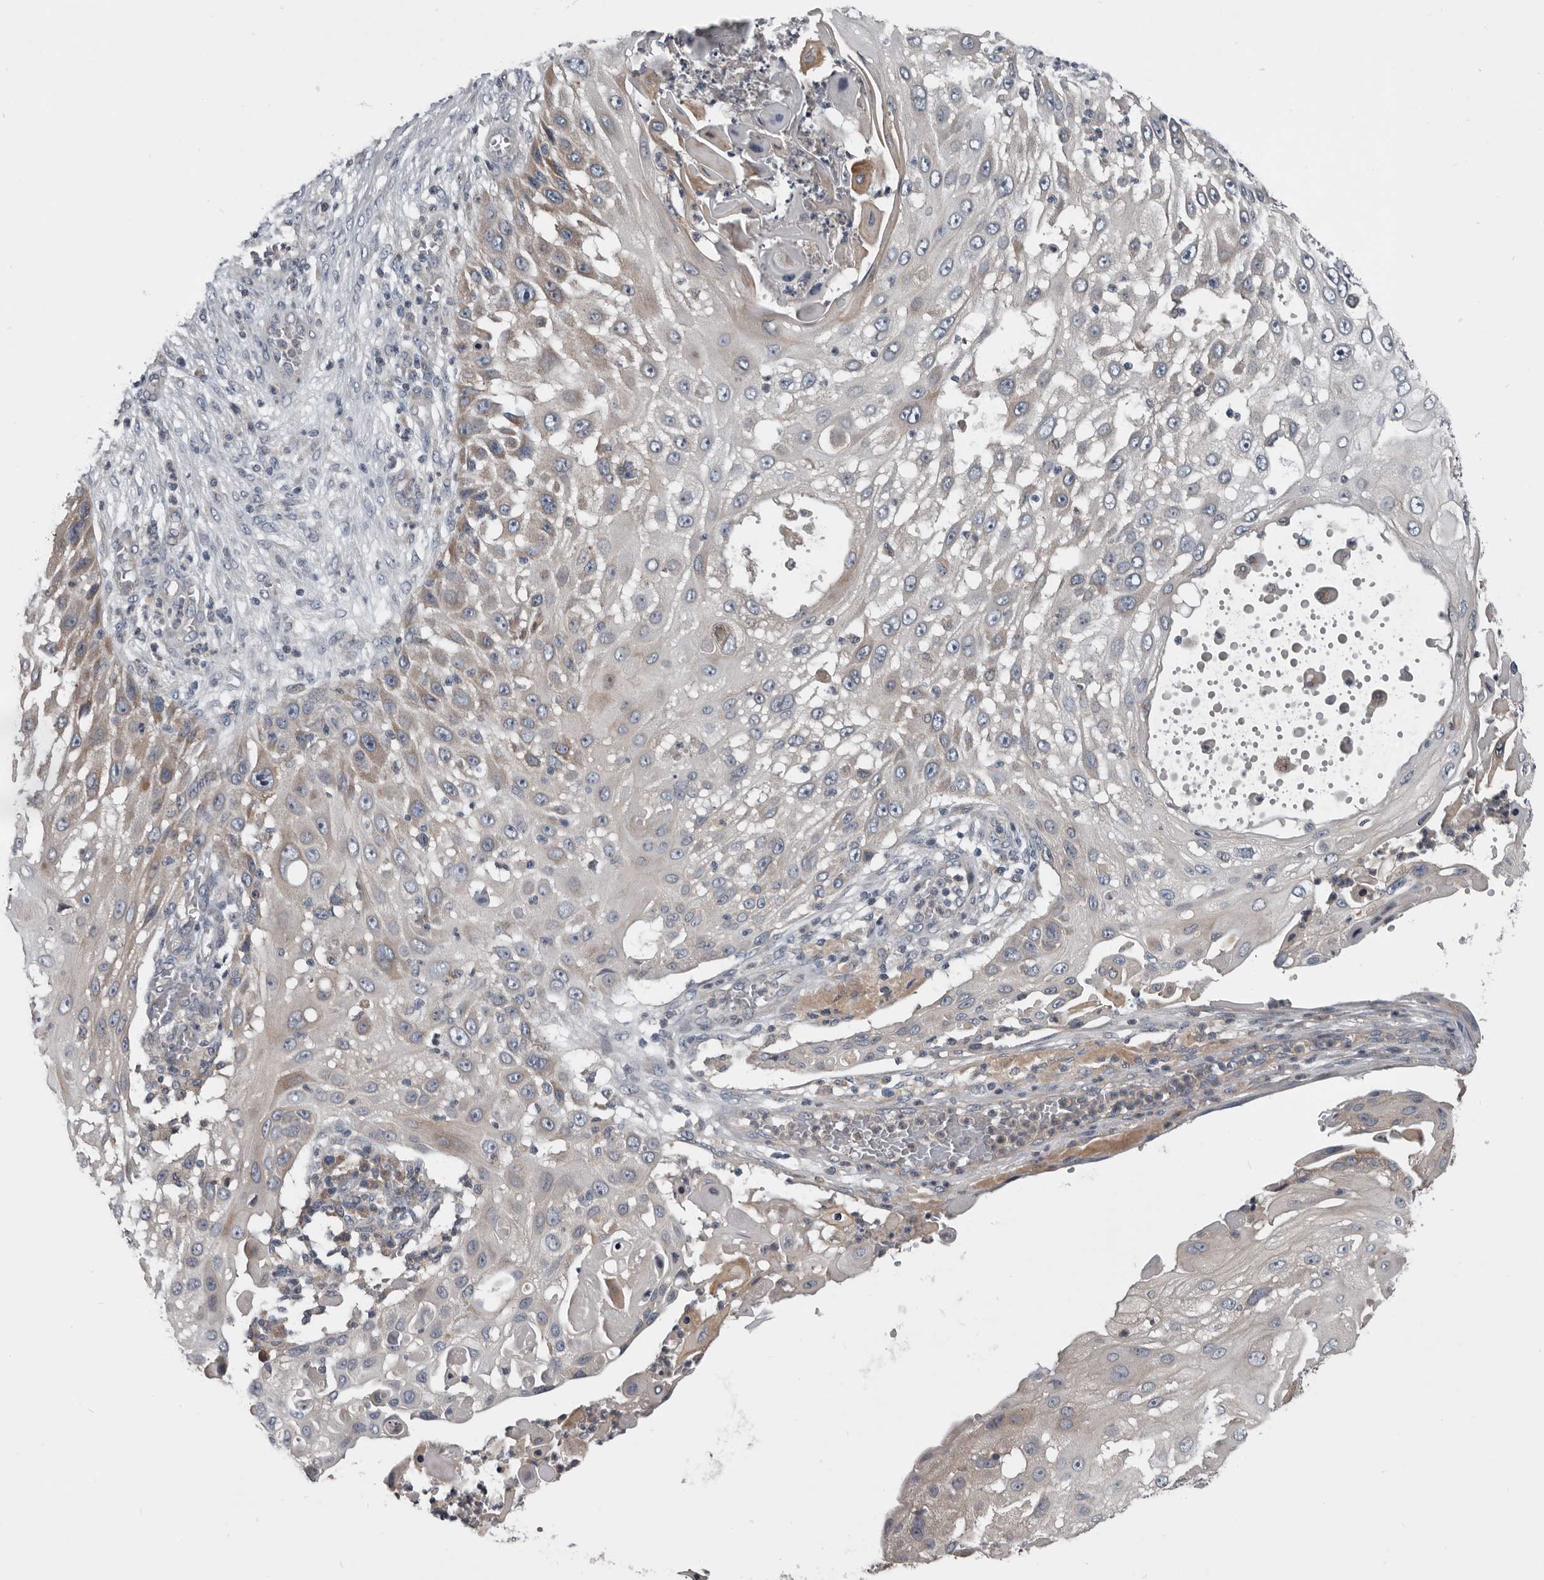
{"staining": {"intensity": "weak", "quantity": ">75%", "location": "cytoplasmic/membranous"}, "tissue": "skin cancer", "cell_type": "Tumor cells", "image_type": "cancer", "snomed": [{"axis": "morphology", "description": "Squamous cell carcinoma, NOS"}, {"axis": "topography", "description": "Skin"}], "caption": "This image demonstrates skin cancer stained with IHC to label a protein in brown. The cytoplasmic/membranous of tumor cells show weak positivity for the protein. Nuclei are counter-stained blue.", "gene": "TMEM199", "patient": {"sex": "female", "age": 44}}